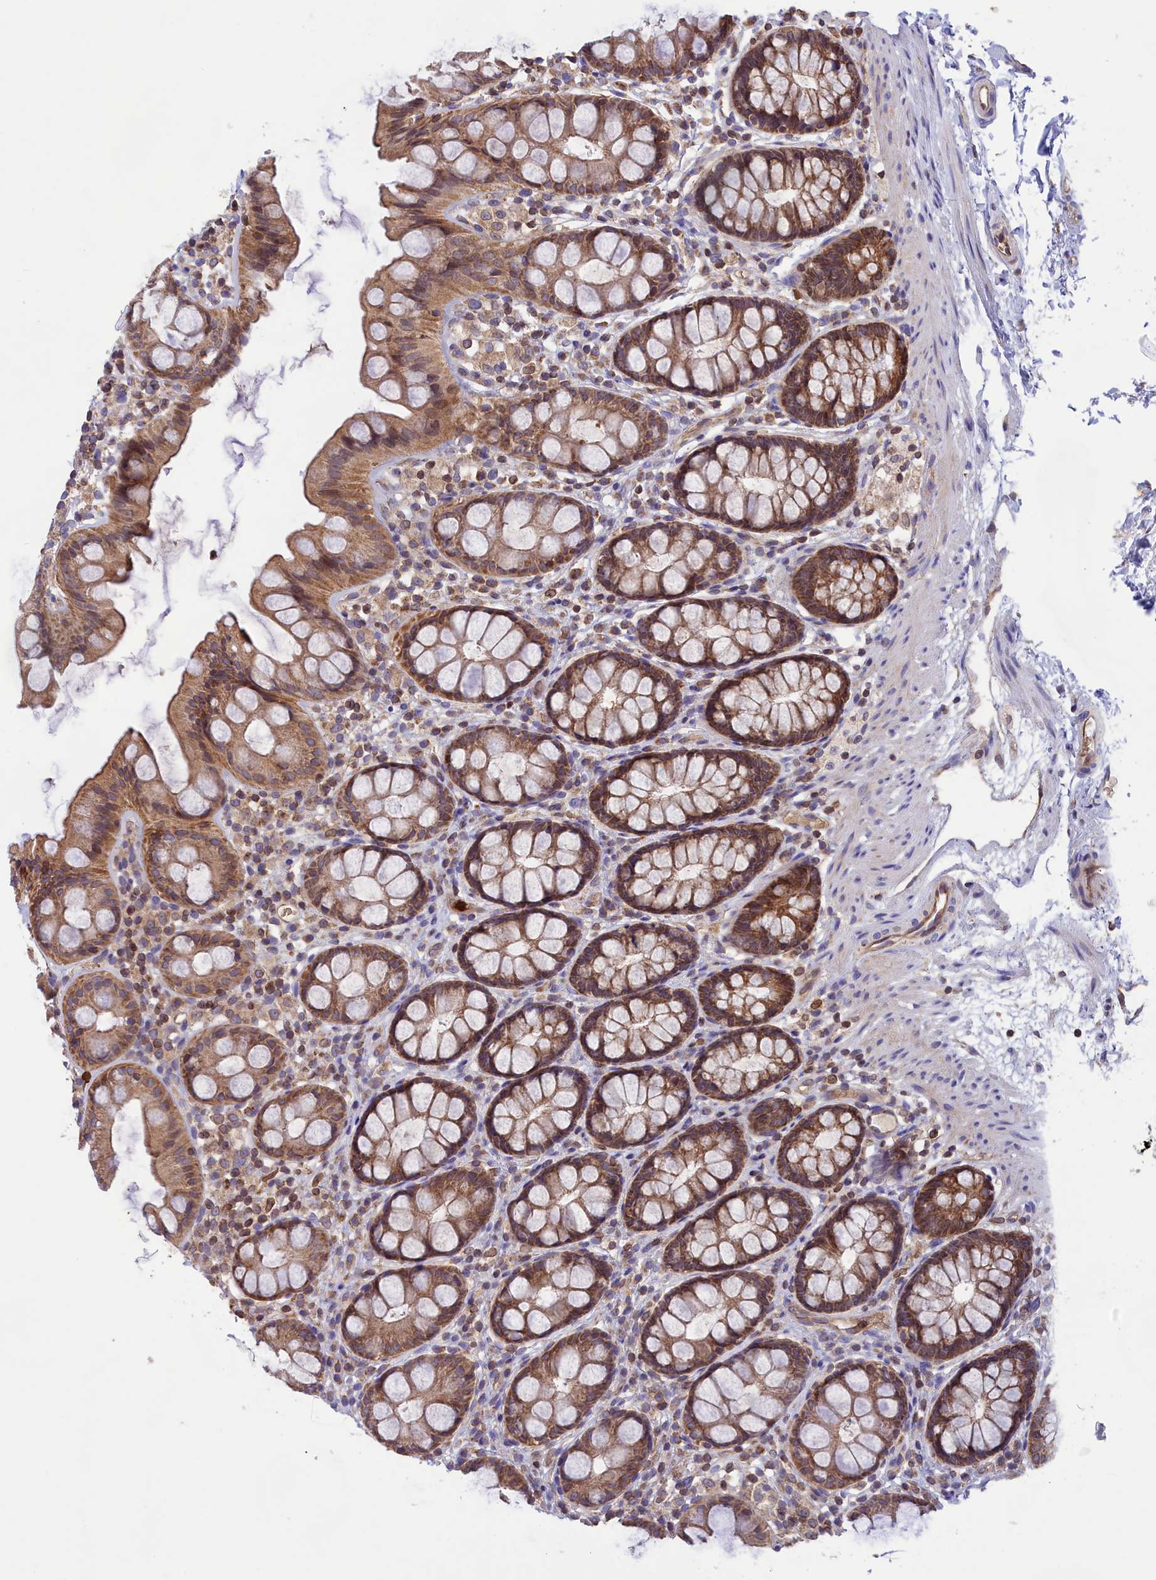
{"staining": {"intensity": "moderate", "quantity": ">75%", "location": "cytoplasmic/membranous"}, "tissue": "rectum", "cell_type": "Glandular cells", "image_type": "normal", "snomed": [{"axis": "morphology", "description": "Normal tissue, NOS"}, {"axis": "topography", "description": "Rectum"}], "caption": "Benign rectum exhibits moderate cytoplasmic/membranous positivity in about >75% of glandular cells.", "gene": "PKHD1L1", "patient": {"sex": "female", "age": 65}}